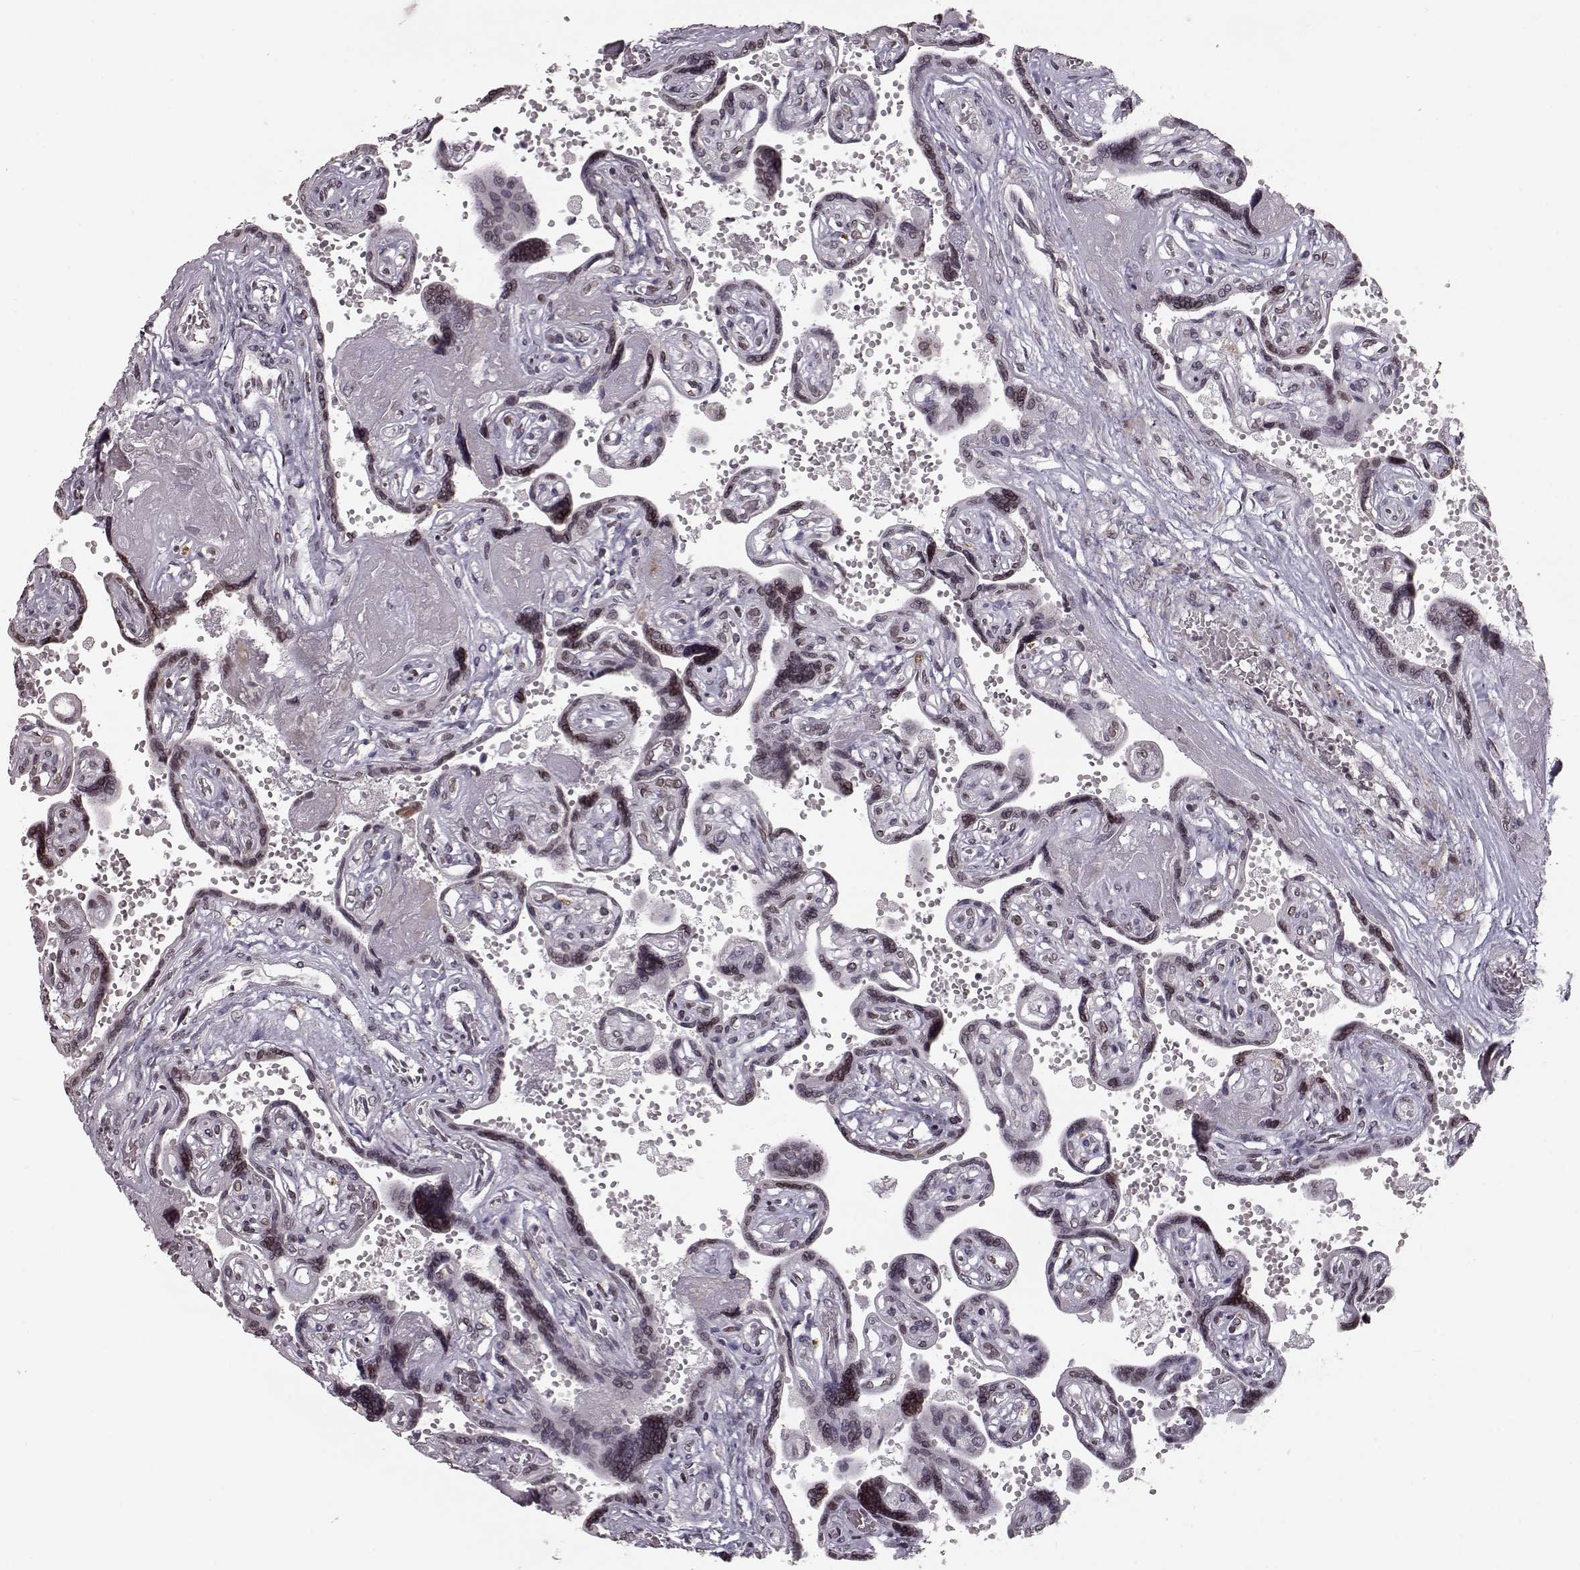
{"staining": {"intensity": "weak", "quantity": ">75%", "location": "cytoplasmic/membranous,nuclear"}, "tissue": "placenta", "cell_type": "Decidual cells", "image_type": "normal", "snomed": [{"axis": "morphology", "description": "Normal tissue, NOS"}, {"axis": "topography", "description": "Placenta"}], "caption": "Placenta stained with immunohistochemistry displays weak cytoplasmic/membranous,nuclear expression in about >75% of decidual cells.", "gene": "NUP37", "patient": {"sex": "female", "age": 32}}